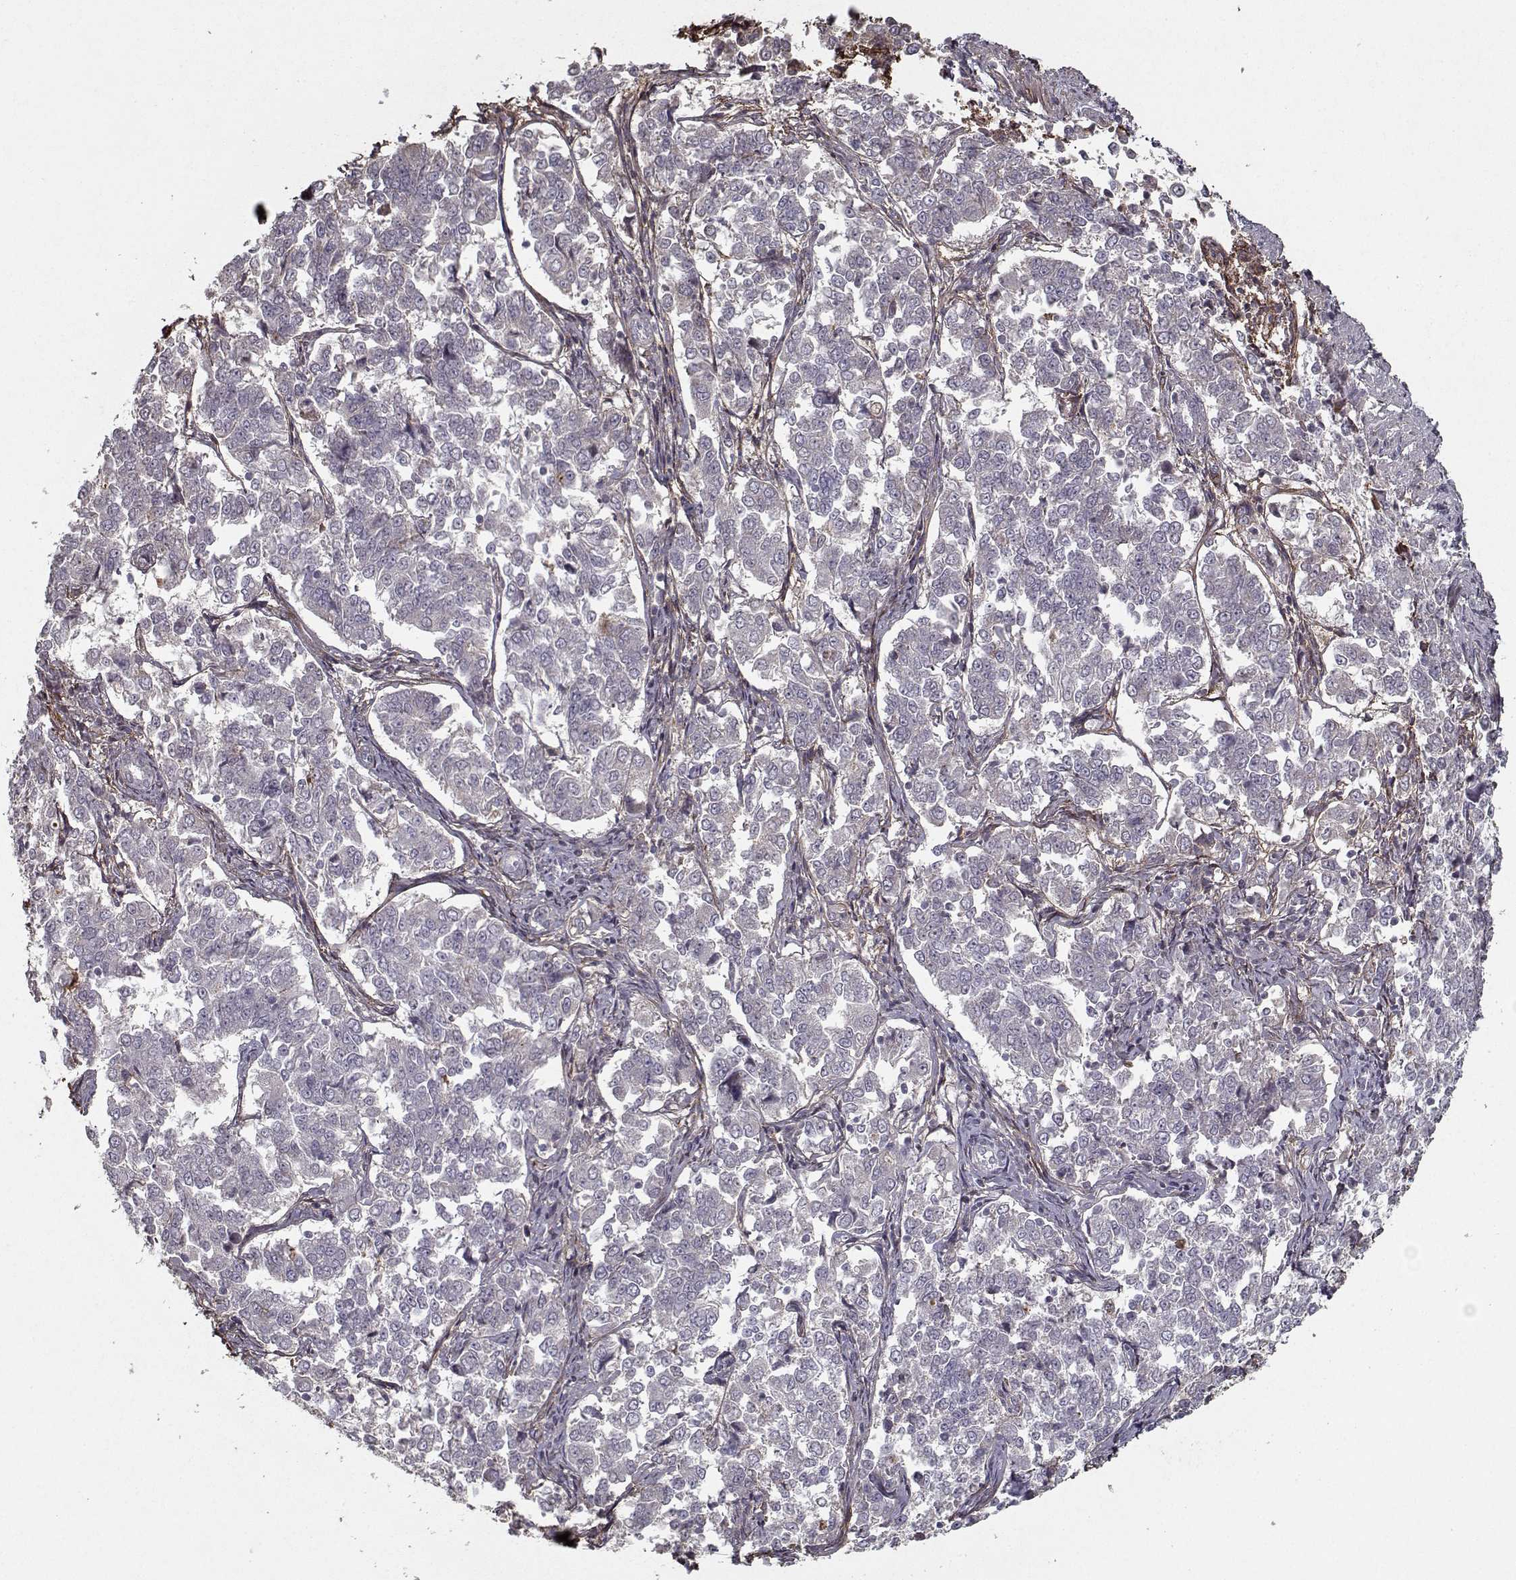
{"staining": {"intensity": "negative", "quantity": "none", "location": "none"}, "tissue": "endometrial cancer", "cell_type": "Tumor cells", "image_type": "cancer", "snomed": [{"axis": "morphology", "description": "Adenocarcinoma, NOS"}, {"axis": "topography", "description": "Endometrium"}], "caption": "Histopathology image shows no significant protein expression in tumor cells of endometrial cancer (adenocarcinoma). The staining was performed using DAB (3,3'-diaminobenzidine) to visualize the protein expression in brown, while the nuclei were stained in blue with hematoxylin (Magnification: 20x).", "gene": "LAMA2", "patient": {"sex": "female", "age": 43}}